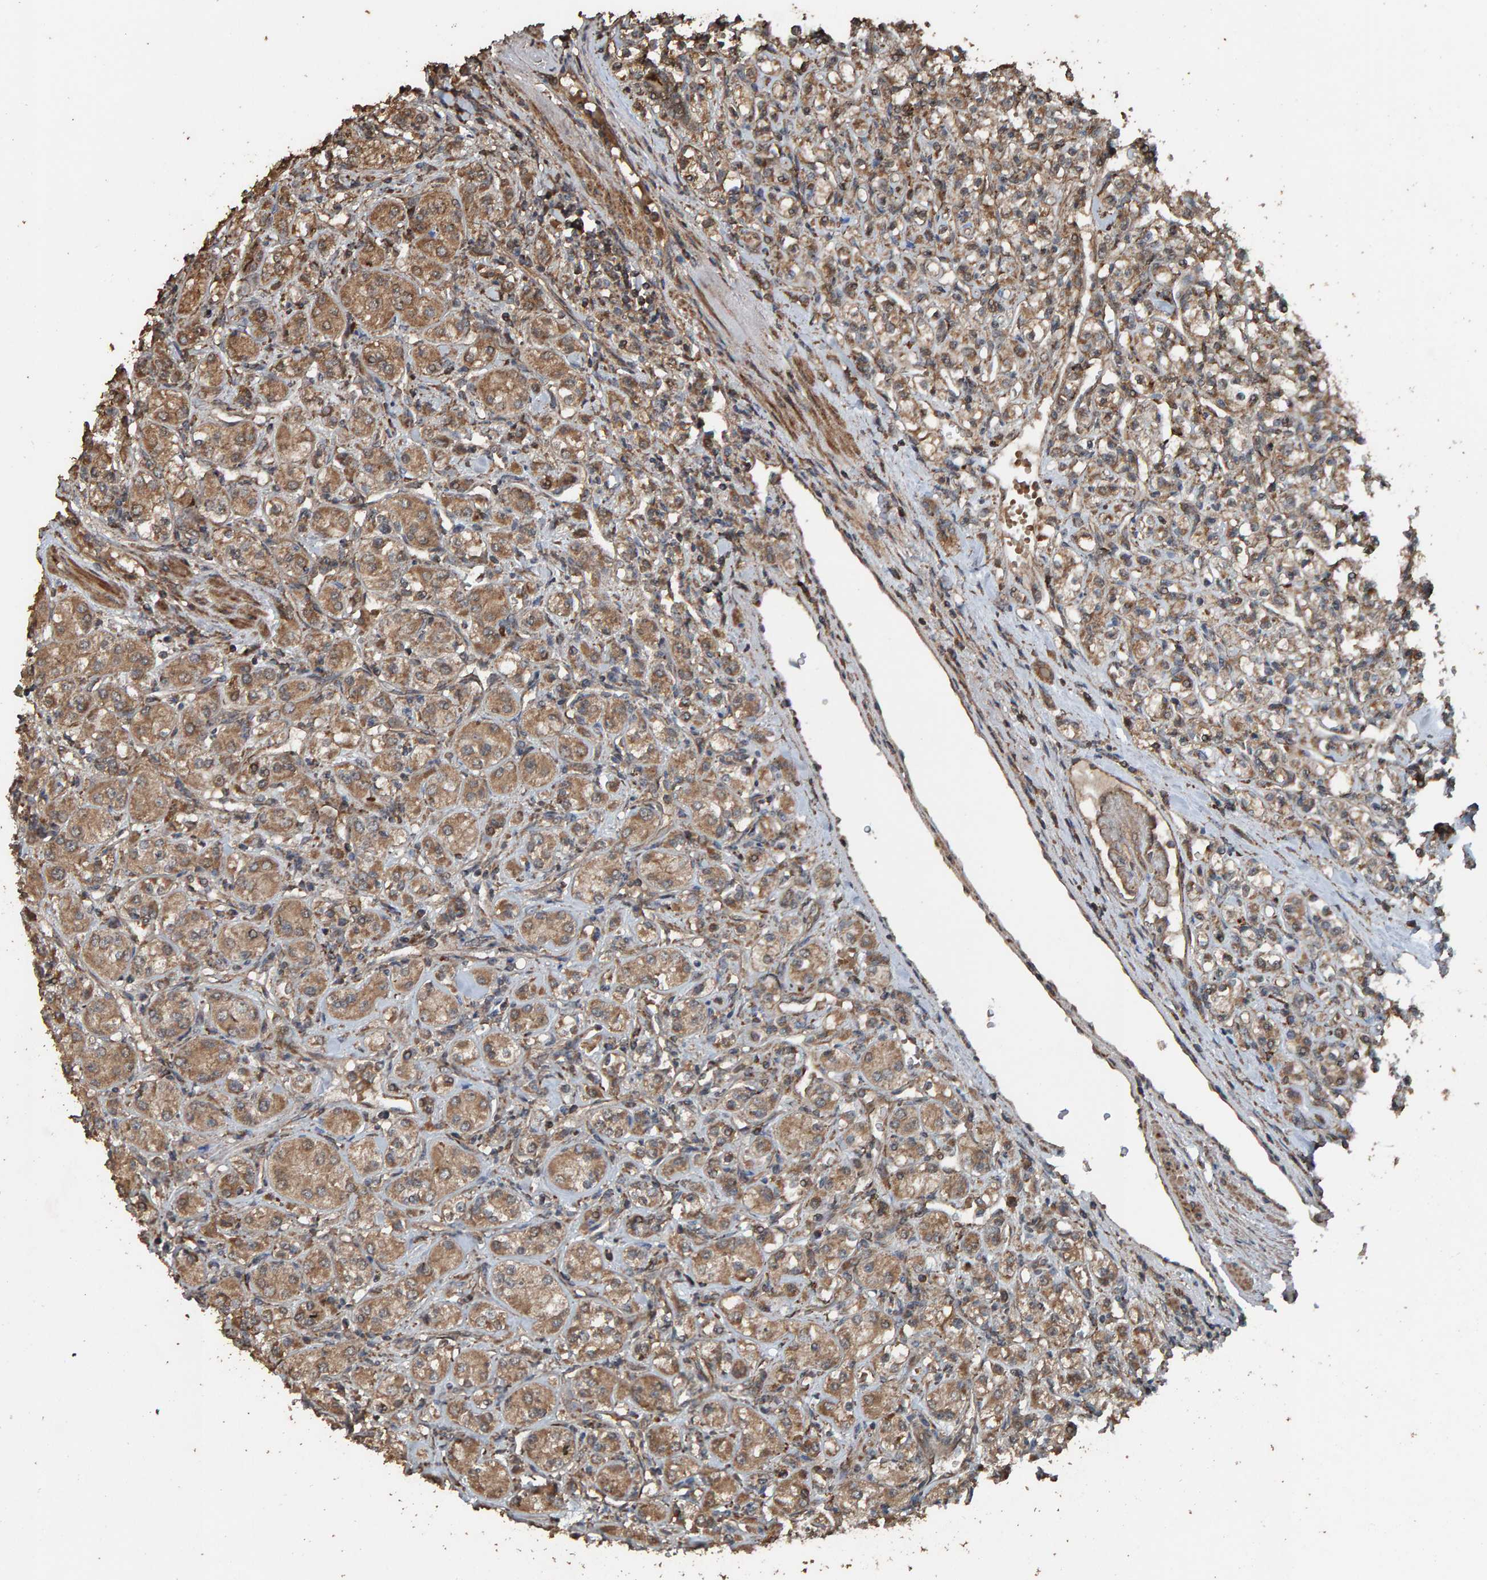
{"staining": {"intensity": "moderate", "quantity": ">75%", "location": "cytoplasmic/membranous"}, "tissue": "renal cancer", "cell_type": "Tumor cells", "image_type": "cancer", "snomed": [{"axis": "morphology", "description": "Adenocarcinoma, NOS"}, {"axis": "topography", "description": "Kidney"}], "caption": "Human renal cancer stained with a brown dye shows moderate cytoplasmic/membranous positive expression in about >75% of tumor cells.", "gene": "DUS1L", "patient": {"sex": "male", "age": 77}}